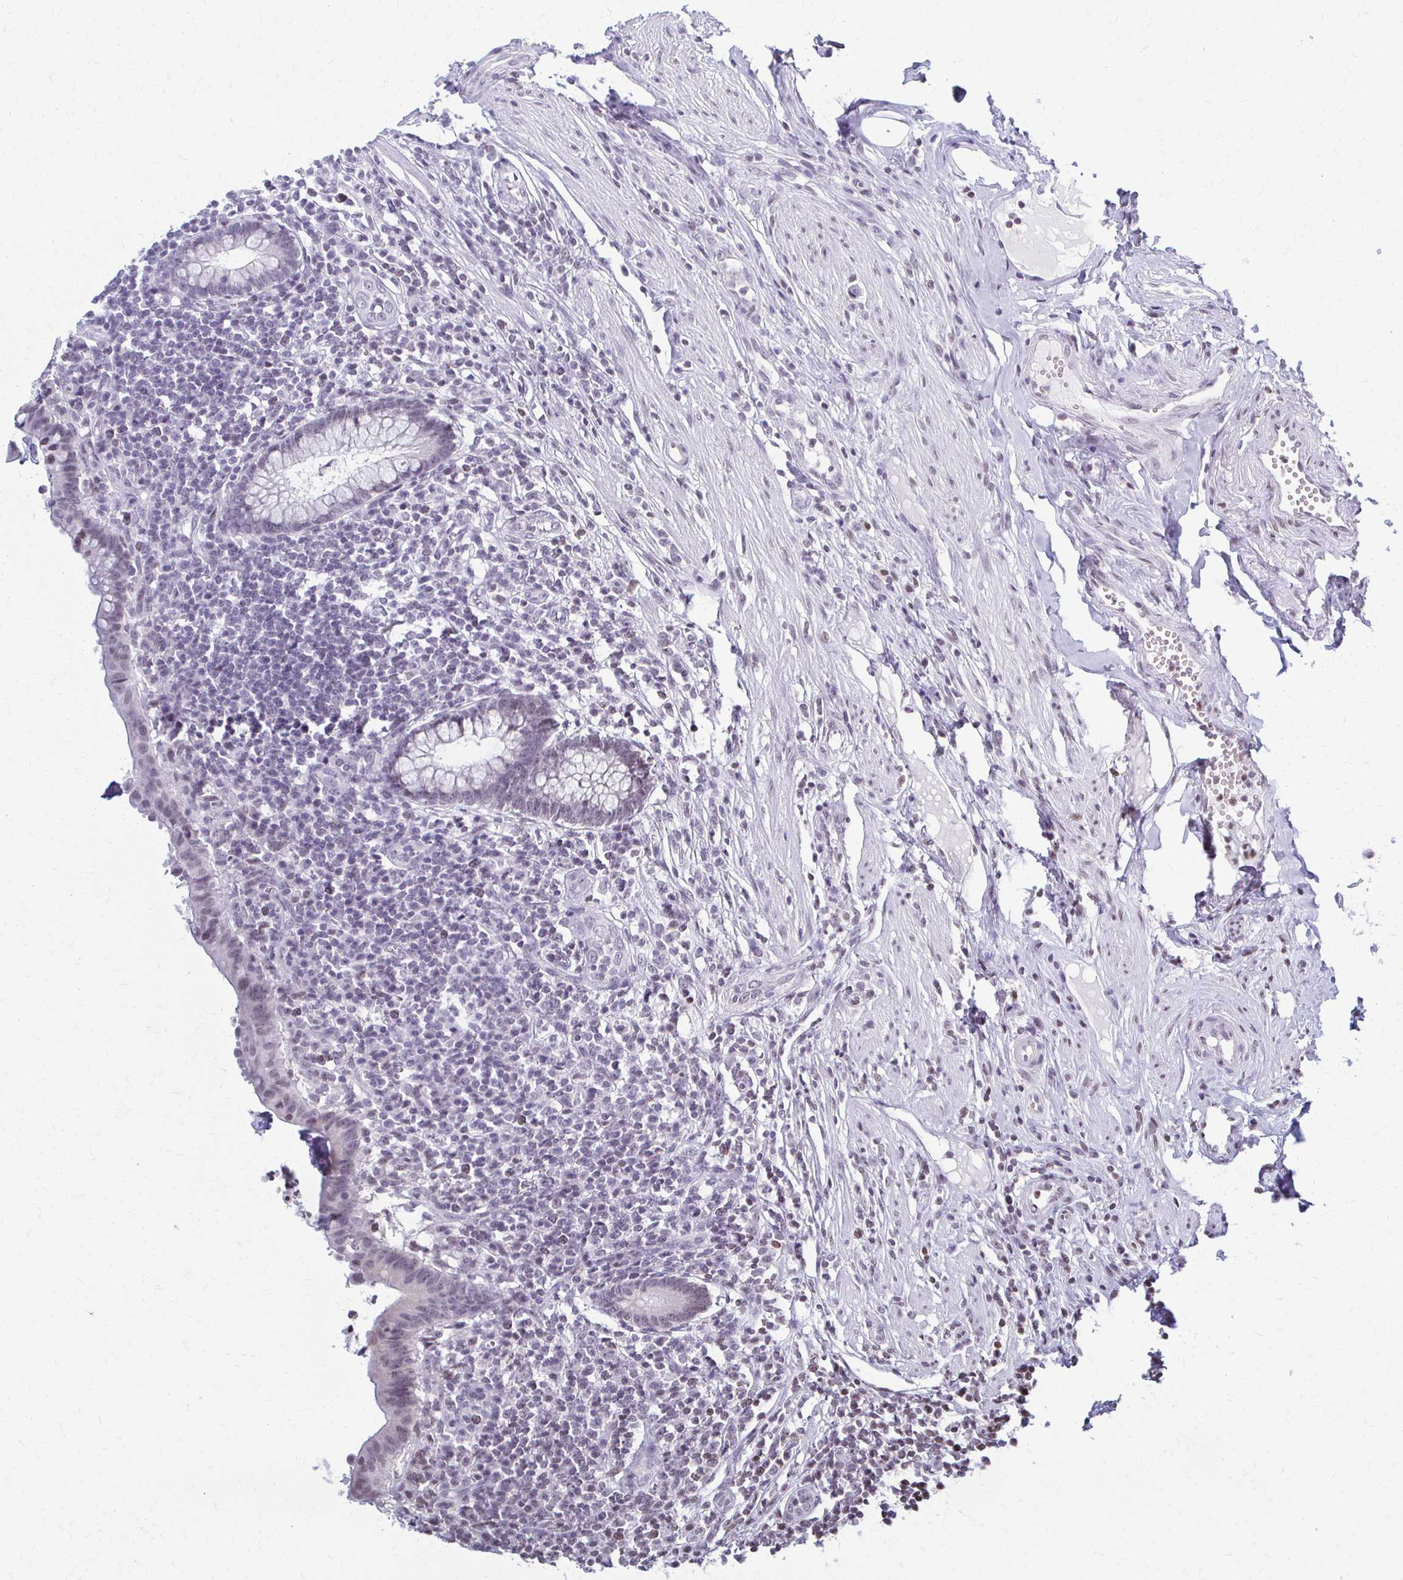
{"staining": {"intensity": "negative", "quantity": "none", "location": "none"}, "tissue": "appendix", "cell_type": "Glandular cells", "image_type": "normal", "snomed": [{"axis": "morphology", "description": "Normal tissue, NOS"}, {"axis": "topography", "description": "Appendix"}], "caption": "Immunohistochemical staining of benign appendix displays no significant staining in glandular cells. The staining was performed using DAB (3,3'-diaminobenzidine) to visualize the protein expression in brown, while the nuclei were stained in blue with hematoxylin (Magnification: 20x).", "gene": "HOXA9", "patient": {"sex": "female", "age": 56}}